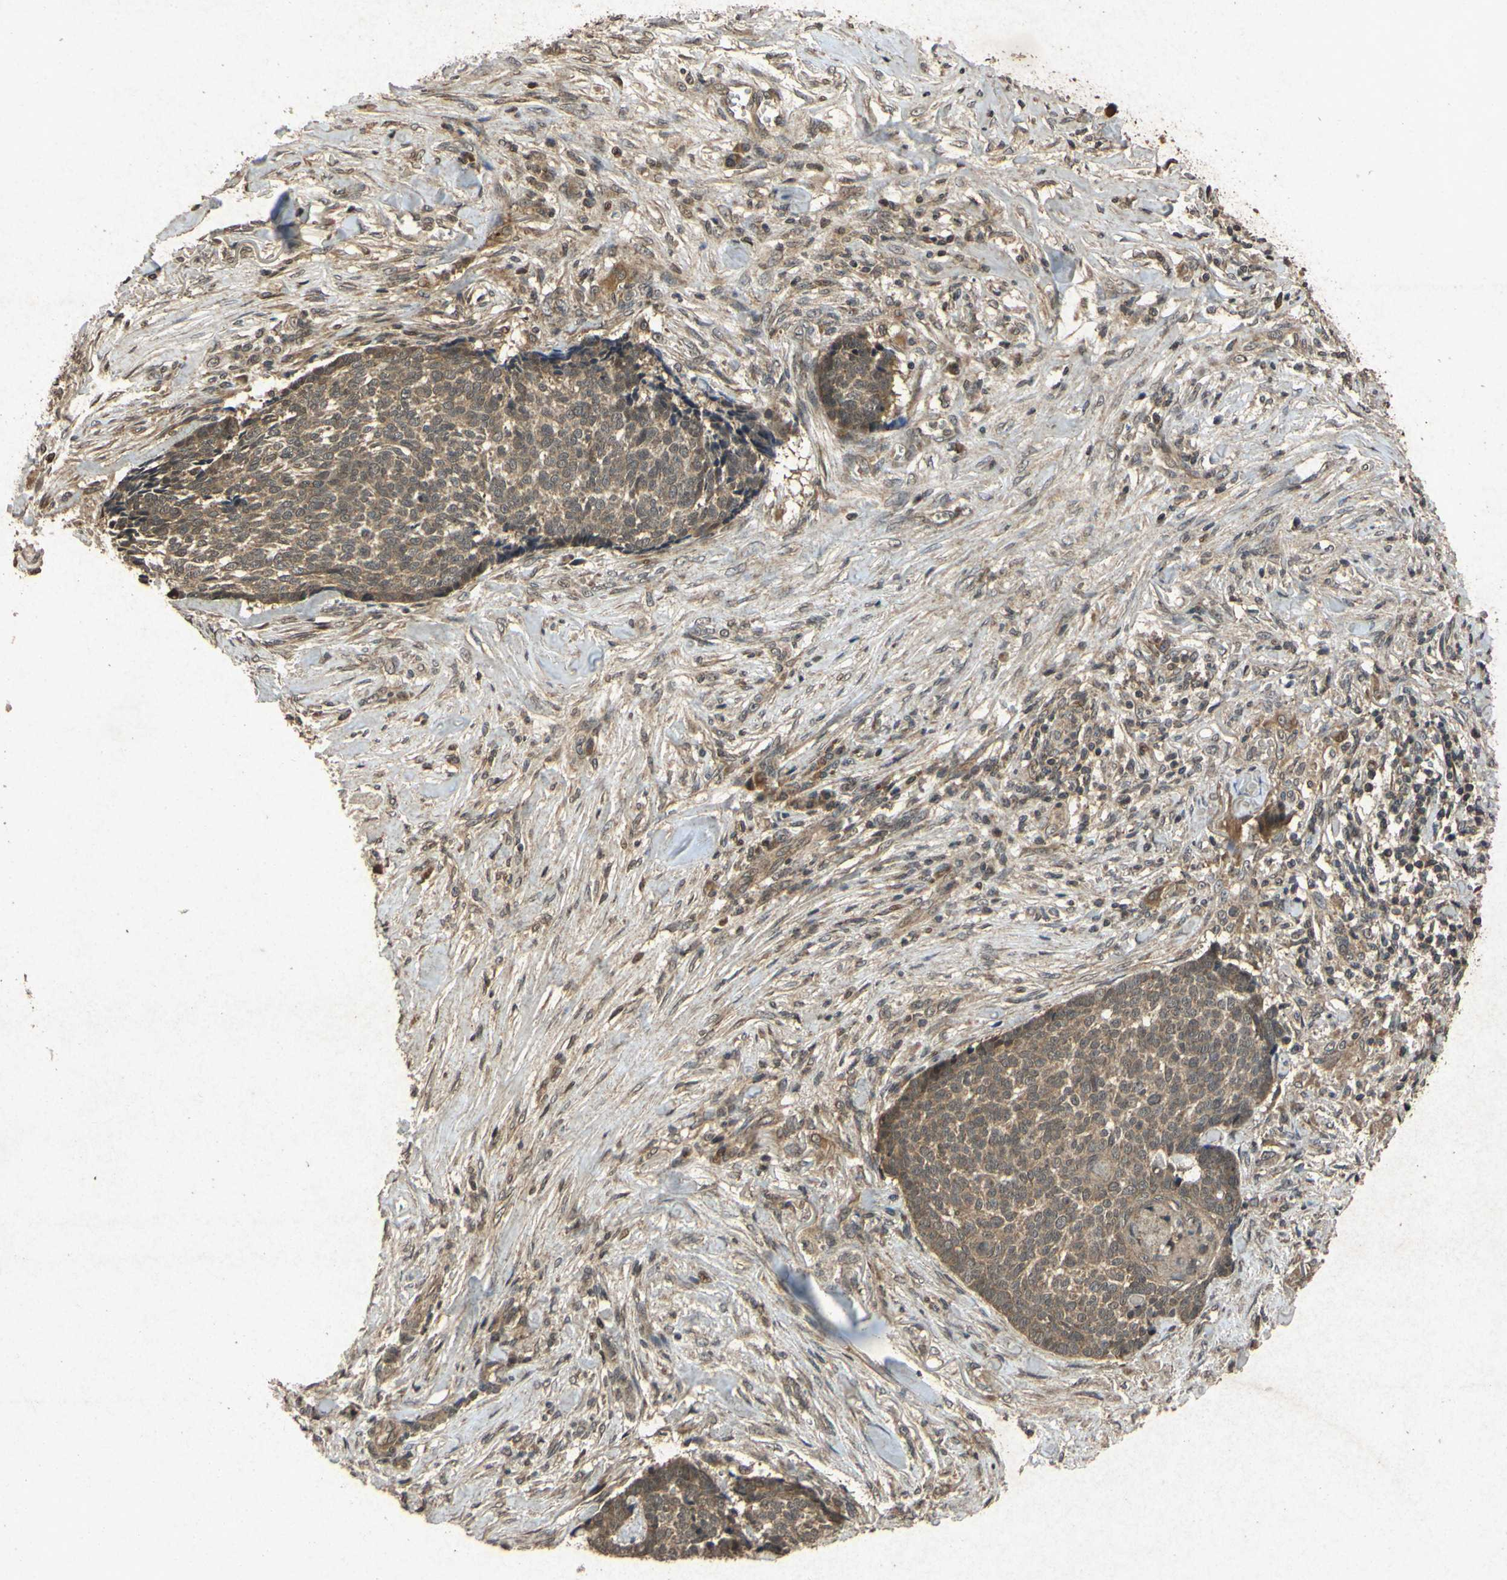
{"staining": {"intensity": "moderate", "quantity": ">75%", "location": "cytoplasmic/membranous"}, "tissue": "skin cancer", "cell_type": "Tumor cells", "image_type": "cancer", "snomed": [{"axis": "morphology", "description": "Basal cell carcinoma"}, {"axis": "topography", "description": "Skin"}], "caption": "Tumor cells reveal medium levels of moderate cytoplasmic/membranous expression in approximately >75% of cells in skin cancer.", "gene": "ATP6V1H", "patient": {"sex": "male", "age": 84}}